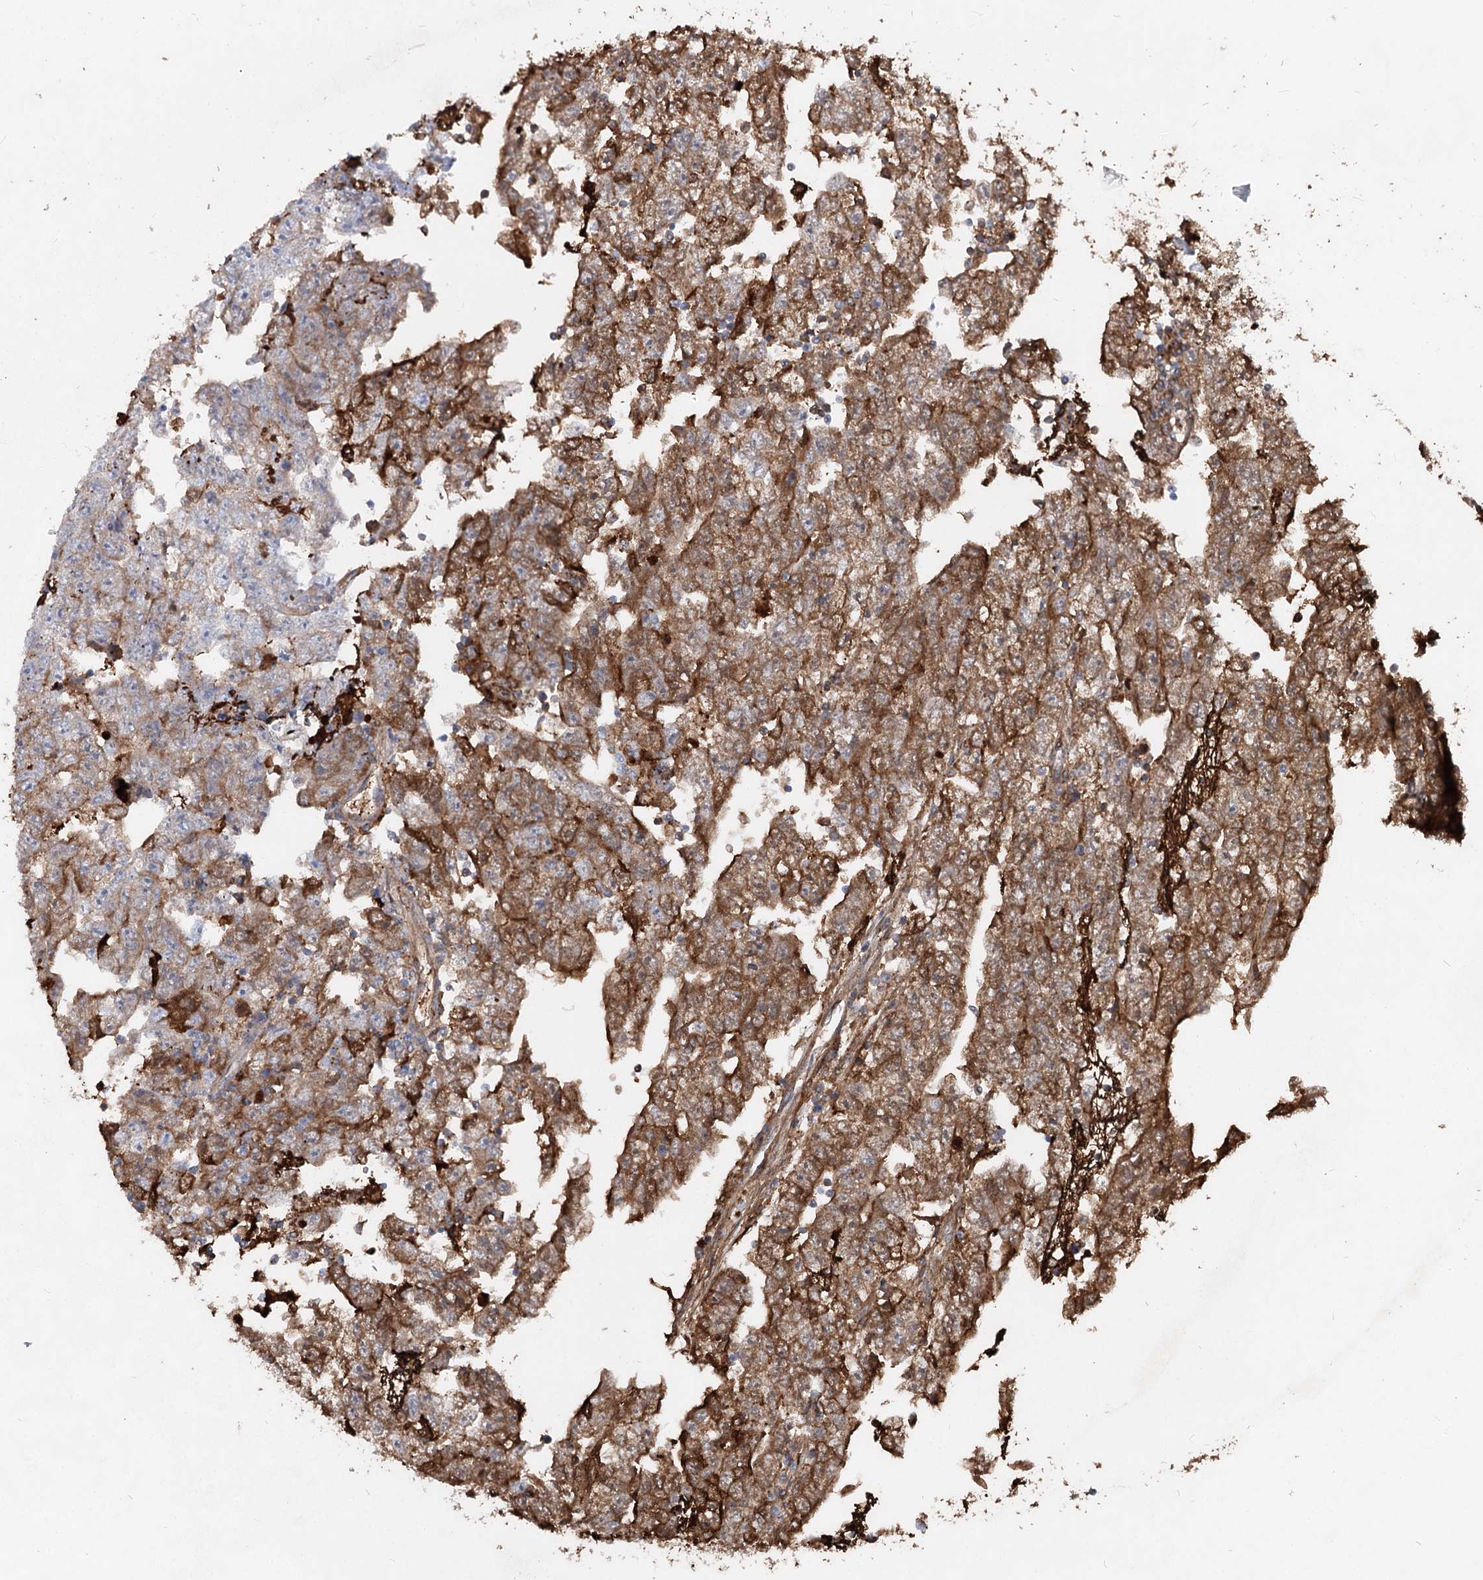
{"staining": {"intensity": "moderate", "quantity": "<25%", "location": "cytoplasmic/membranous"}, "tissue": "testis cancer", "cell_type": "Tumor cells", "image_type": "cancer", "snomed": [{"axis": "morphology", "description": "Carcinoma, Embryonal, NOS"}, {"axis": "topography", "description": "Testis"}], "caption": "Moderate cytoplasmic/membranous expression for a protein is identified in about <25% of tumor cells of testis embryonal carcinoma using immunohistochemistry (IHC).", "gene": "TASOR2", "patient": {"sex": "male", "age": 25}}